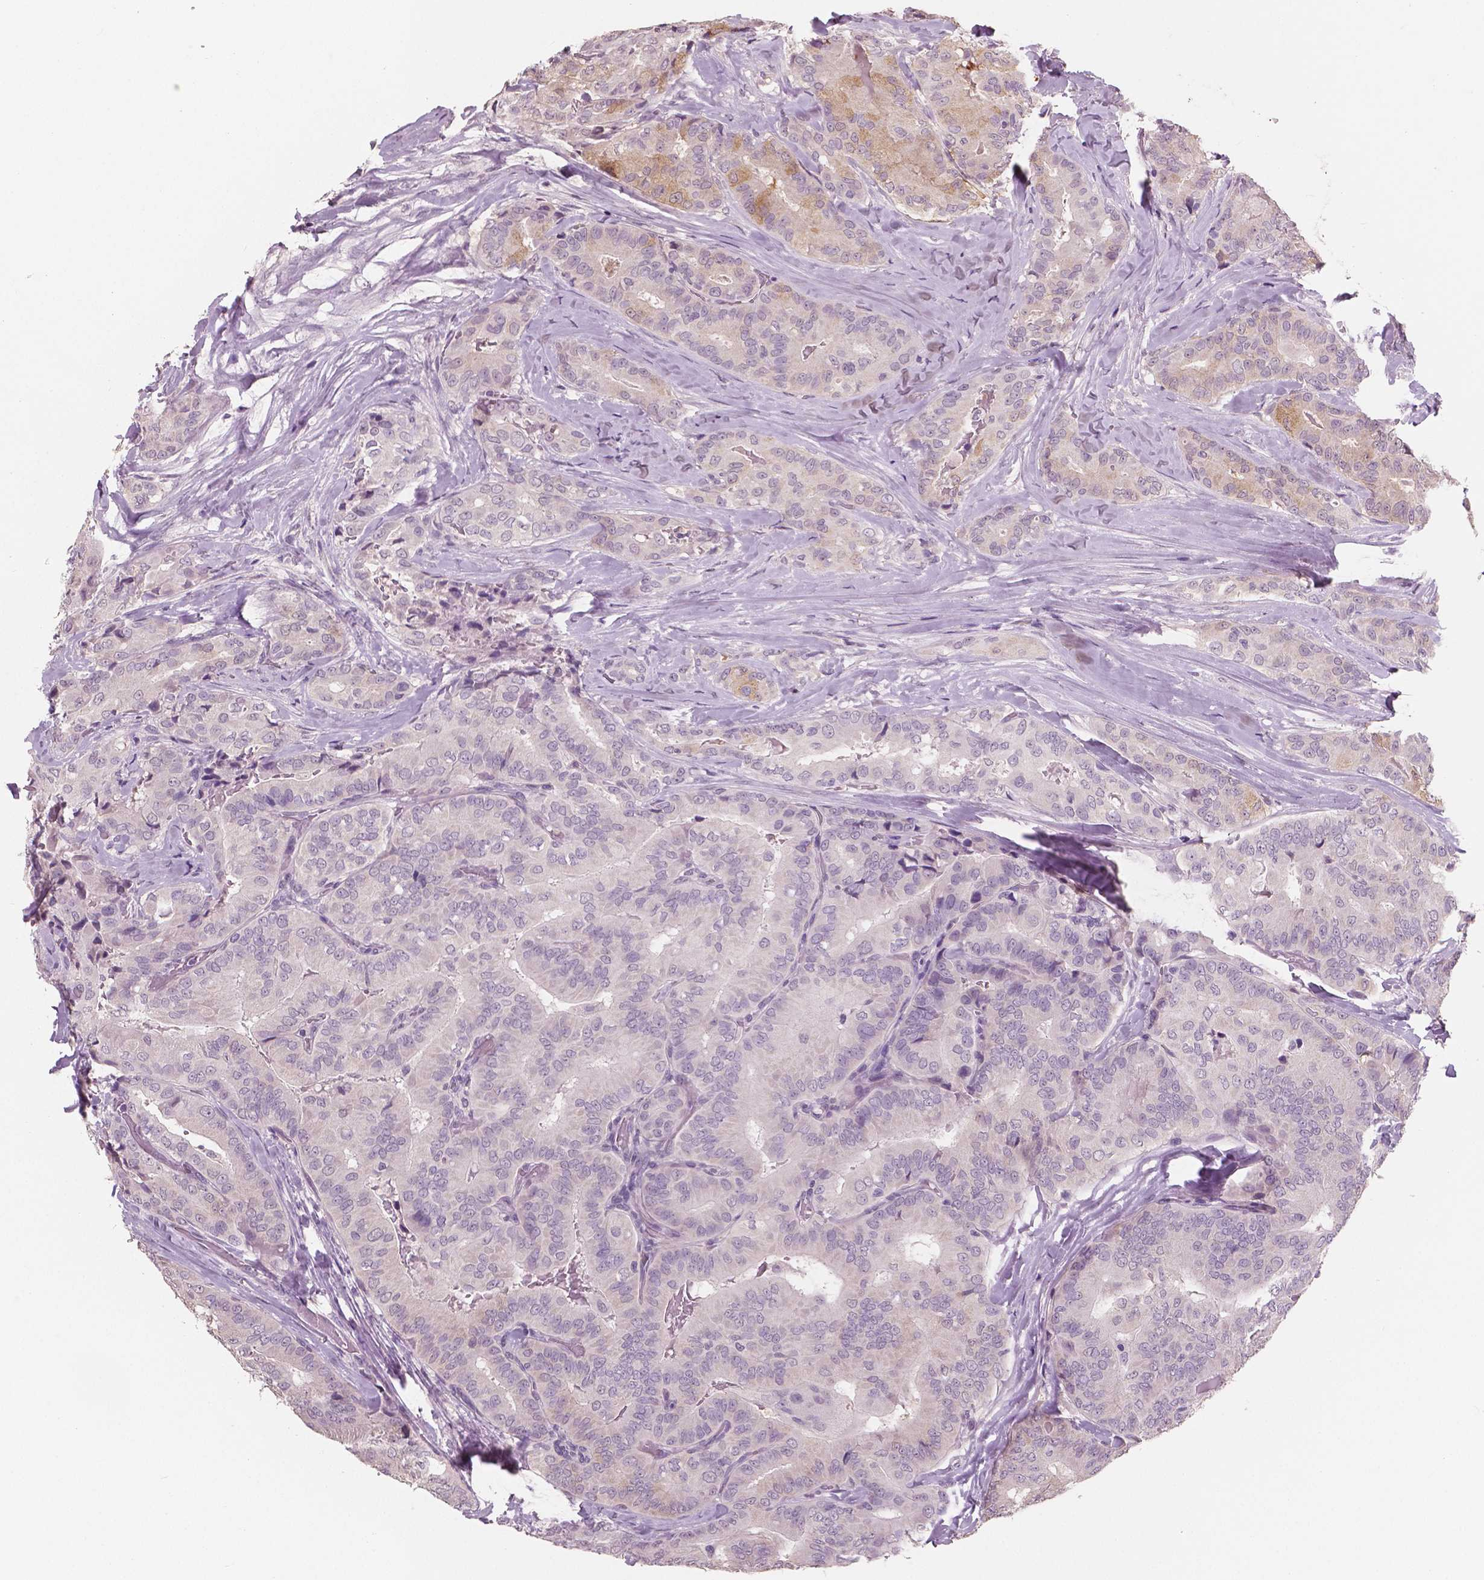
{"staining": {"intensity": "negative", "quantity": "none", "location": "none"}, "tissue": "thyroid cancer", "cell_type": "Tumor cells", "image_type": "cancer", "snomed": [{"axis": "morphology", "description": "Papillary adenocarcinoma, NOS"}, {"axis": "topography", "description": "Thyroid gland"}], "caption": "Tumor cells show no significant protein expression in papillary adenocarcinoma (thyroid). The staining is performed using DAB (3,3'-diaminobenzidine) brown chromogen with nuclei counter-stained in using hematoxylin.", "gene": "NECAB1", "patient": {"sex": "male", "age": 61}}